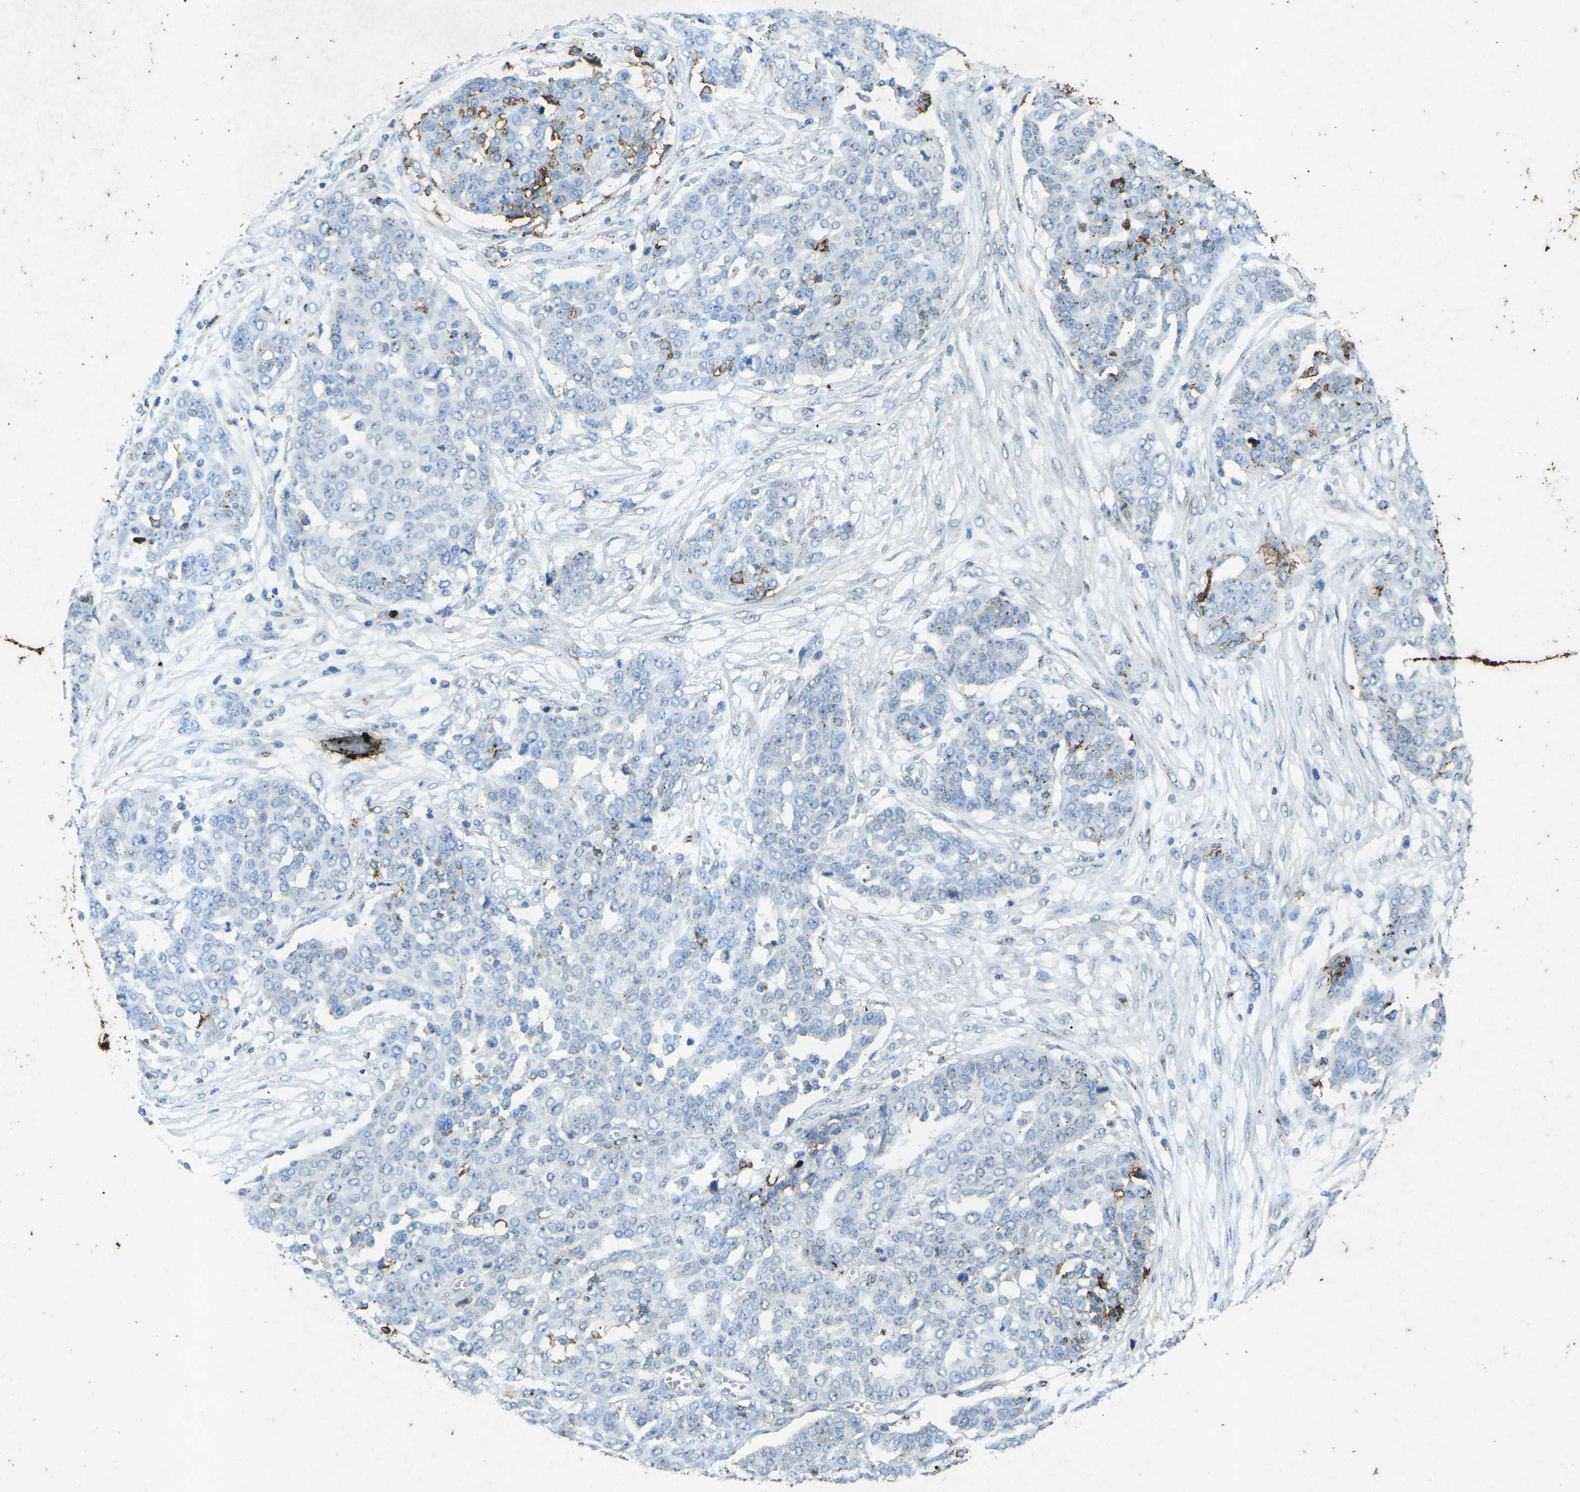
{"staining": {"intensity": "negative", "quantity": "none", "location": "none"}, "tissue": "ovarian cancer", "cell_type": "Tumor cells", "image_type": "cancer", "snomed": [{"axis": "morphology", "description": "Cystadenocarcinoma, serous, NOS"}, {"axis": "topography", "description": "Soft tissue"}, {"axis": "topography", "description": "Ovary"}], "caption": "This is an immunohistochemistry (IHC) micrograph of human ovarian serous cystadenocarcinoma. There is no staining in tumor cells.", "gene": "CTAGE1", "patient": {"sex": "female", "age": 57}}